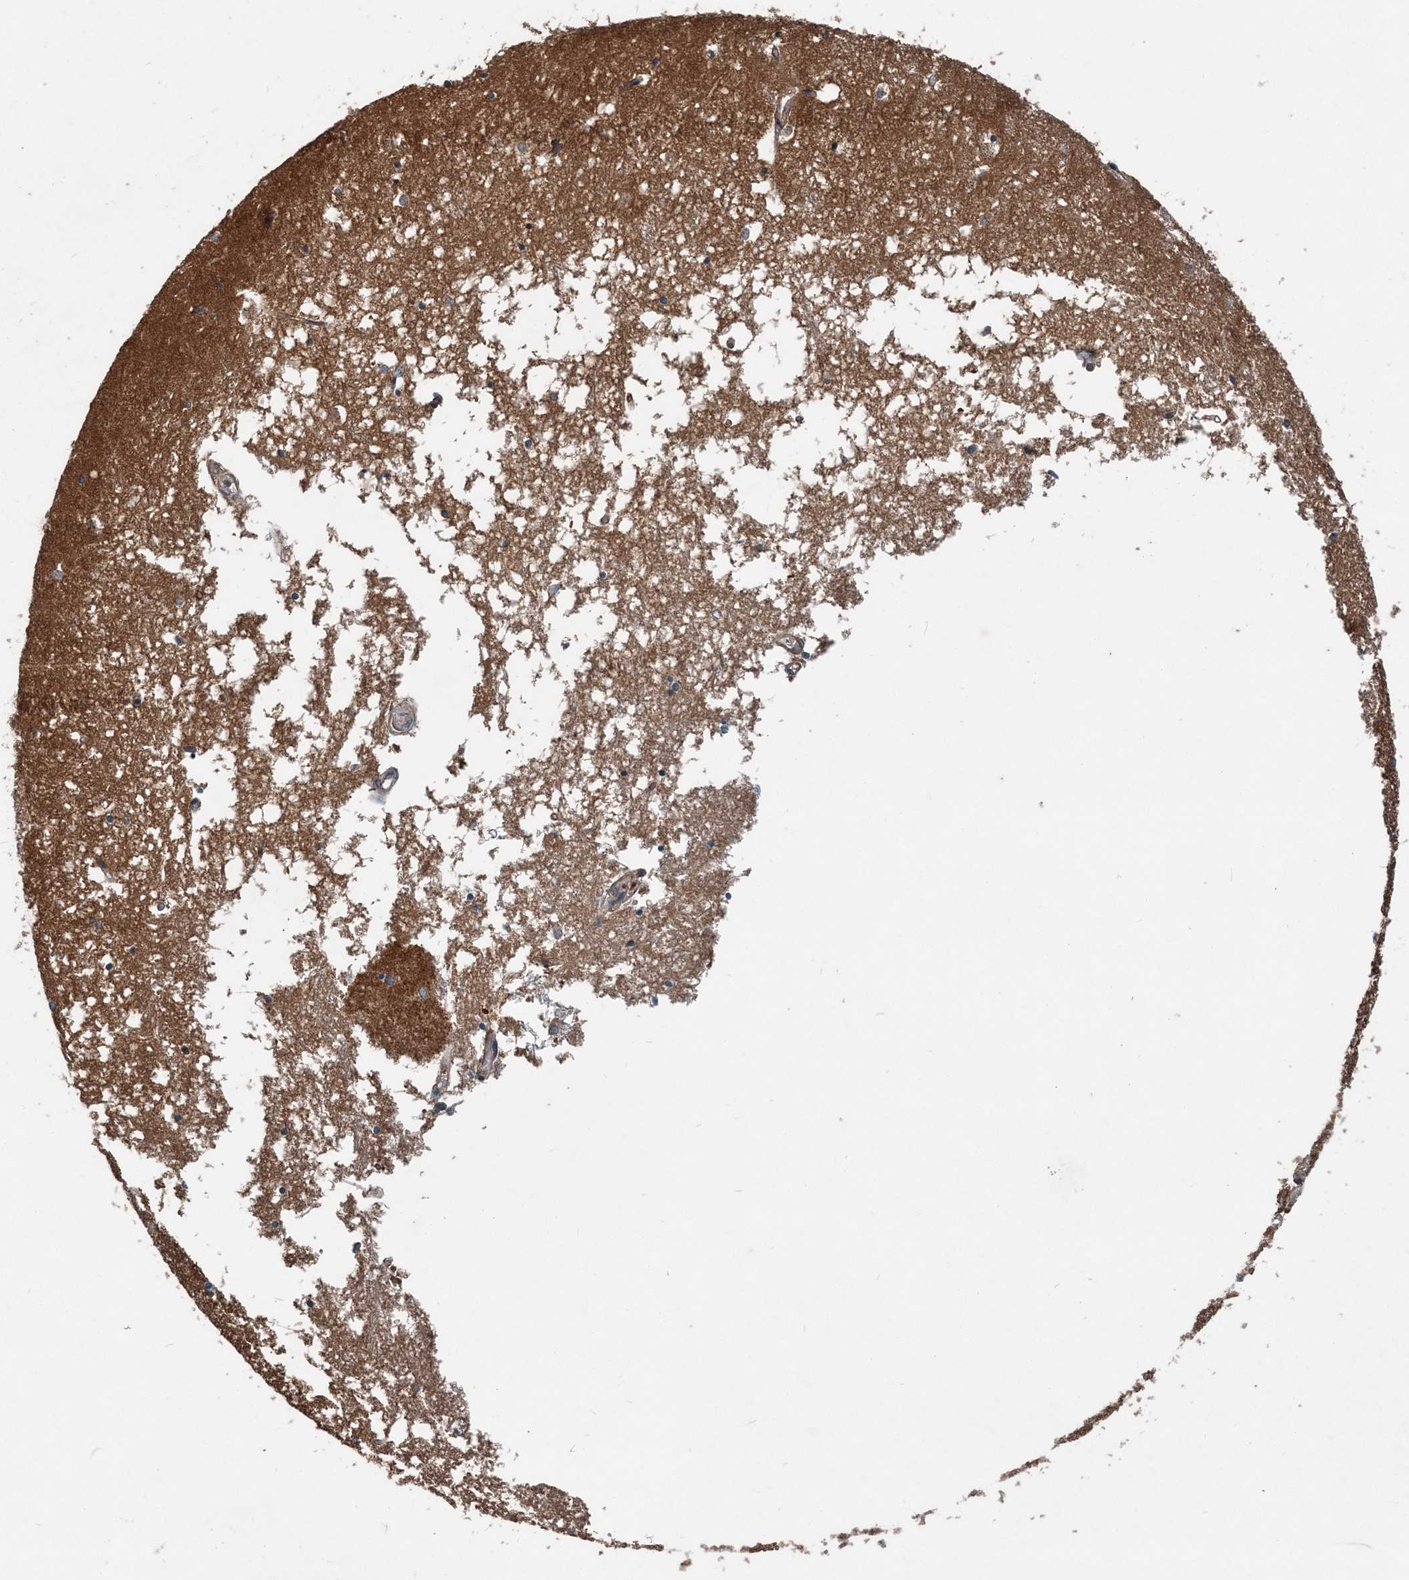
{"staining": {"intensity": "weak", "quantity": "<25%", "location": "cytoplasmic/membranous"}, "tissue": "hippocampus", "cell_type": "Glial cells", "image_type": "normal", "snomed": [{"axis": "morphology", "description": "Normal tissue, NOS"}, {"axis": "topography", "description": "Hippocampus"}], "caption": "Glial cells show no significant expression in unremarkable hippocampus. Nuclei are stained in blue.", "gene": "SMPD3", "patient": {"sex": "male", "age": 70}}